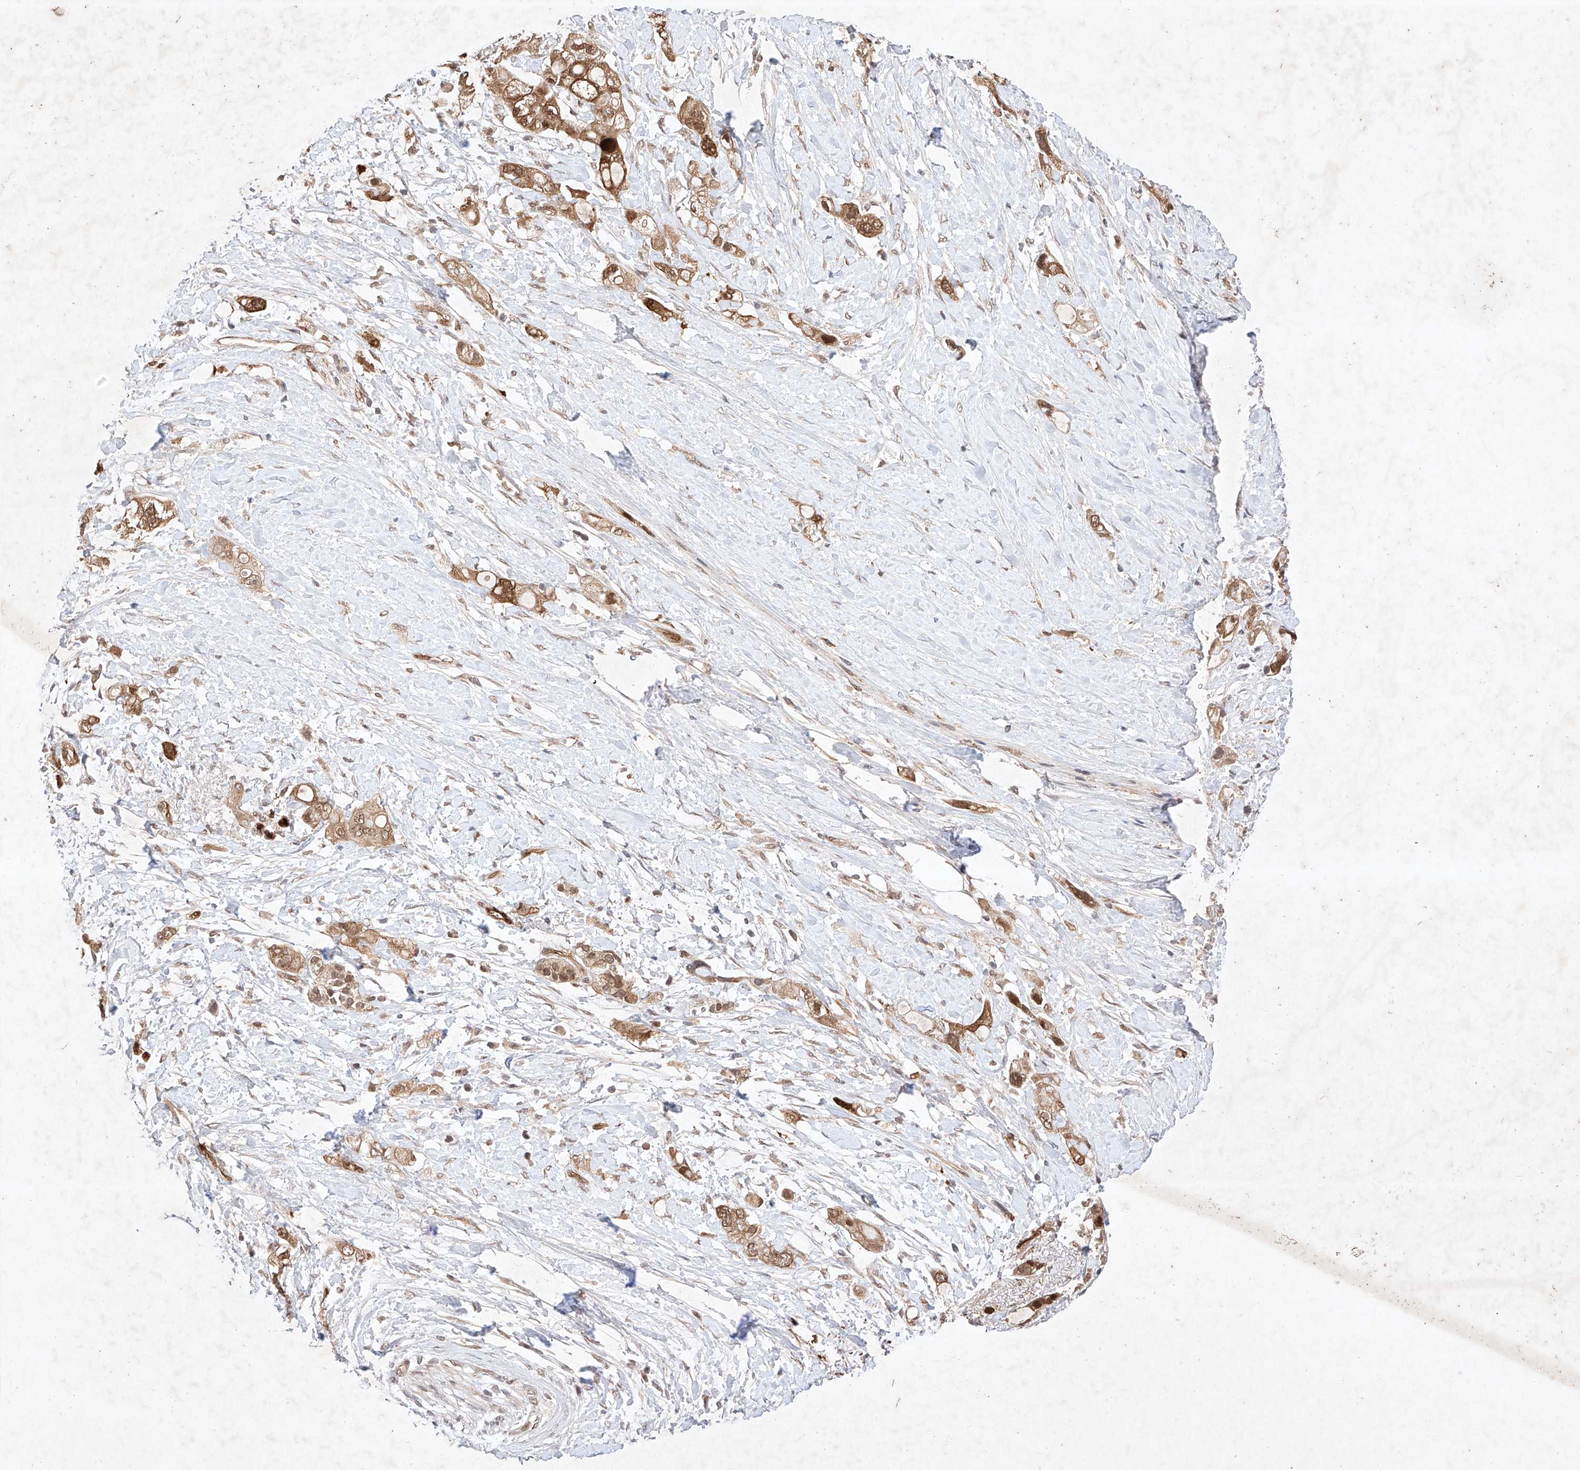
{"staining": {"intensity": "moderate", "quantity": ">75%", "location": "cytoplasmic/membranous,nuclear"}, "tissue": "pancreatic cancer", "cell_type": "Tumor cells", "image_type": "cancer", "snomed": [{"axis": "morphology", "description": "Adenocarcinoma, NOS"}, {"axis": "topography", "description": "Pancreas"}], "caption": "A photomicrograph showing moderate cytoplasmic/membranous and nuclear positivity in about >75% of tumor cells in pancreatic cancer (adenocarcinoma), as visualized by brown immunohistochemical staining.", "gene": "ZNF124", "patient": {"sex": "female", "age": 56}}